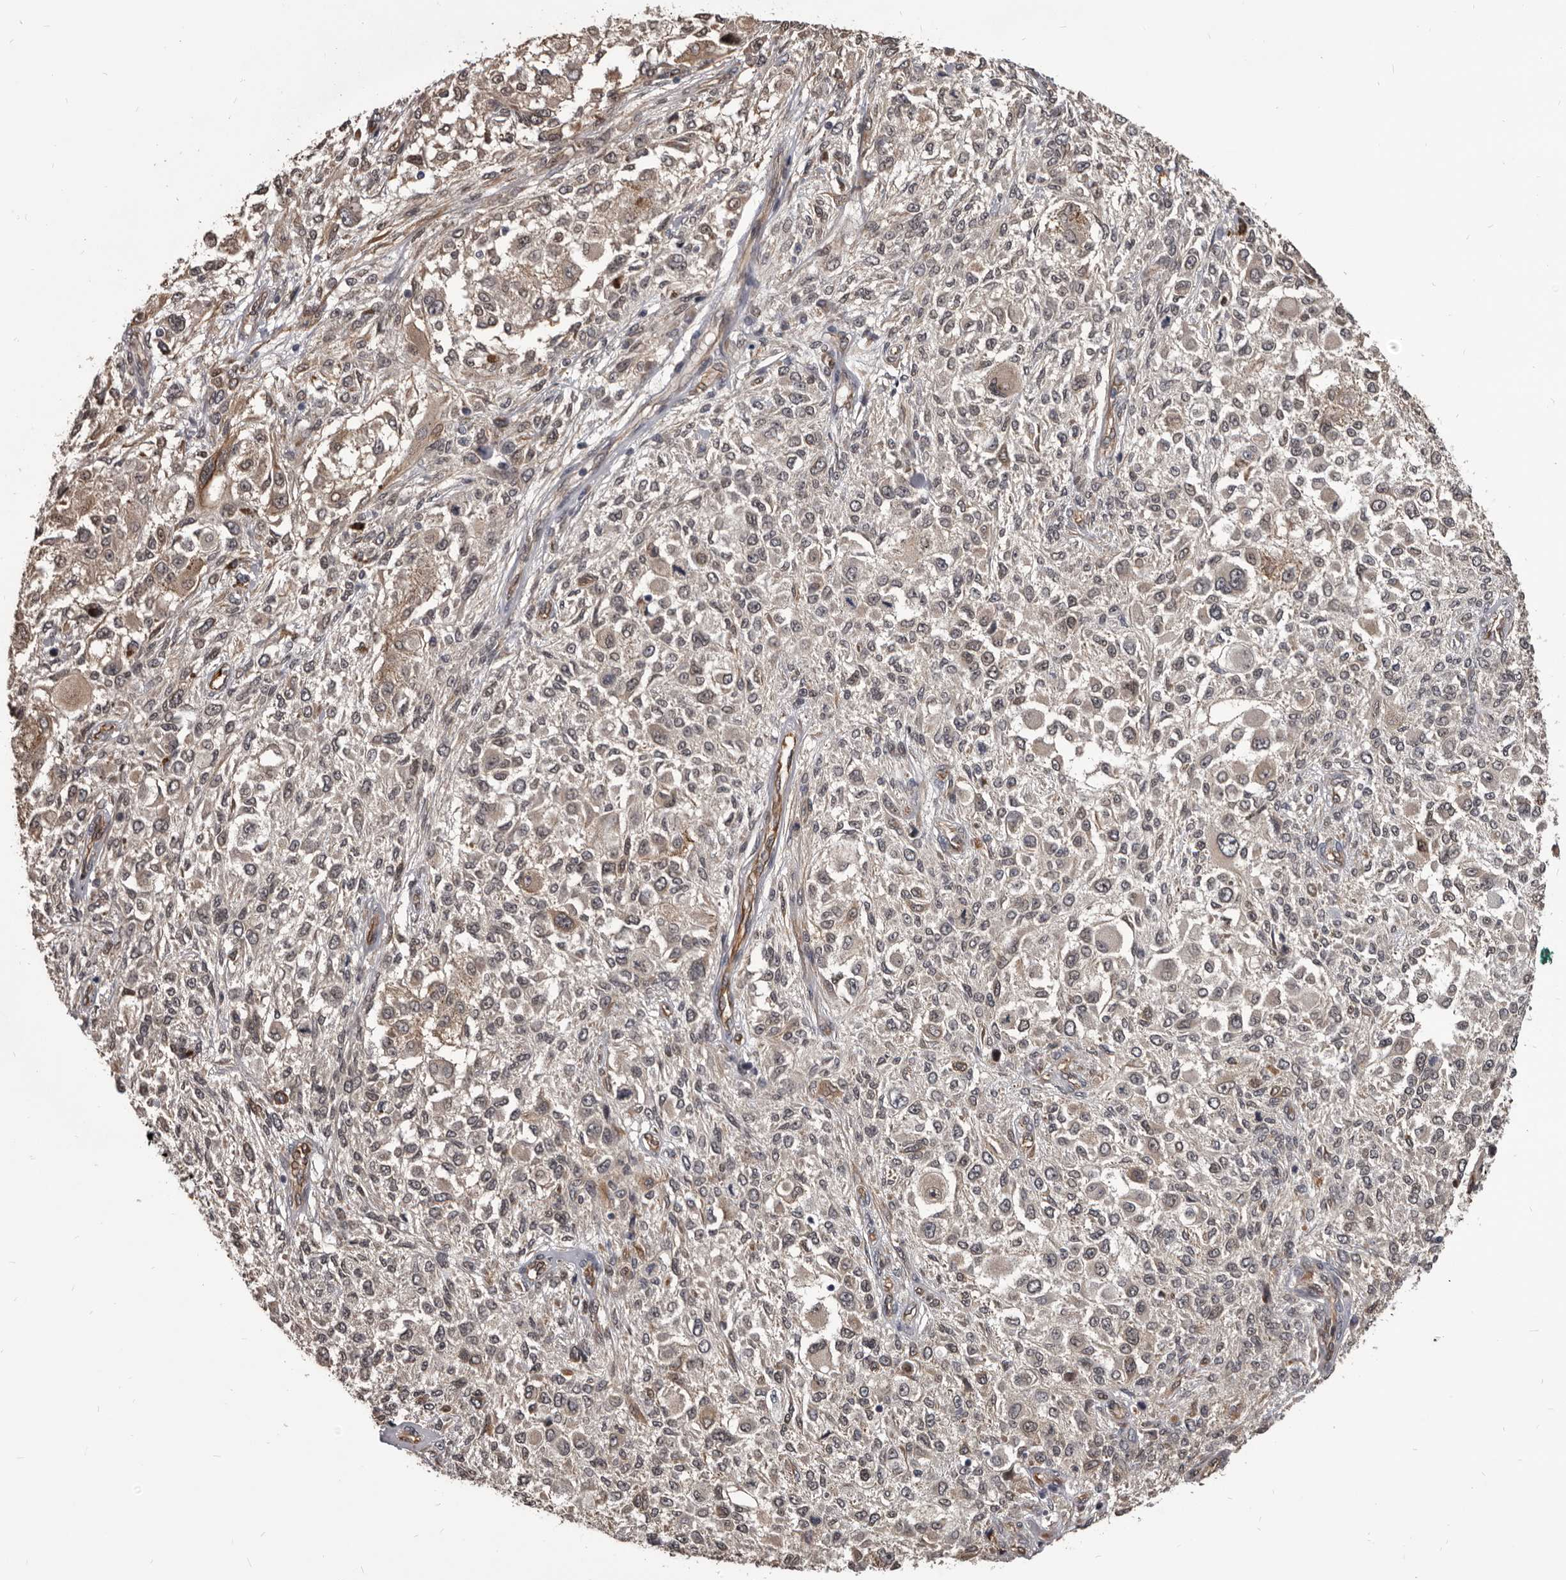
{"staining": {"intensity": "weak", "quantity": "25%-75%", "location": "cytoplasmic/membranous"}, "tissue": "melanoma", "cell_type": "Tumor cells", "image_type": "cancer", "snomed": [{"axis": "morphology", "description": "Necrosis, NOS"}, {"axis": "morphology", "description": "Malignant melanoma, NOS"}, {"axis": "topography", "description": "Skin"}], "caption": "Immunohistochemistry of malignant melanoma demonstrates low levels of weak cytoplasmic/membranous staining in approximately 25%-75% of tumor cells.", "gene": "ADAMTS20", "patient": {"sex": "female", "age": 87}}